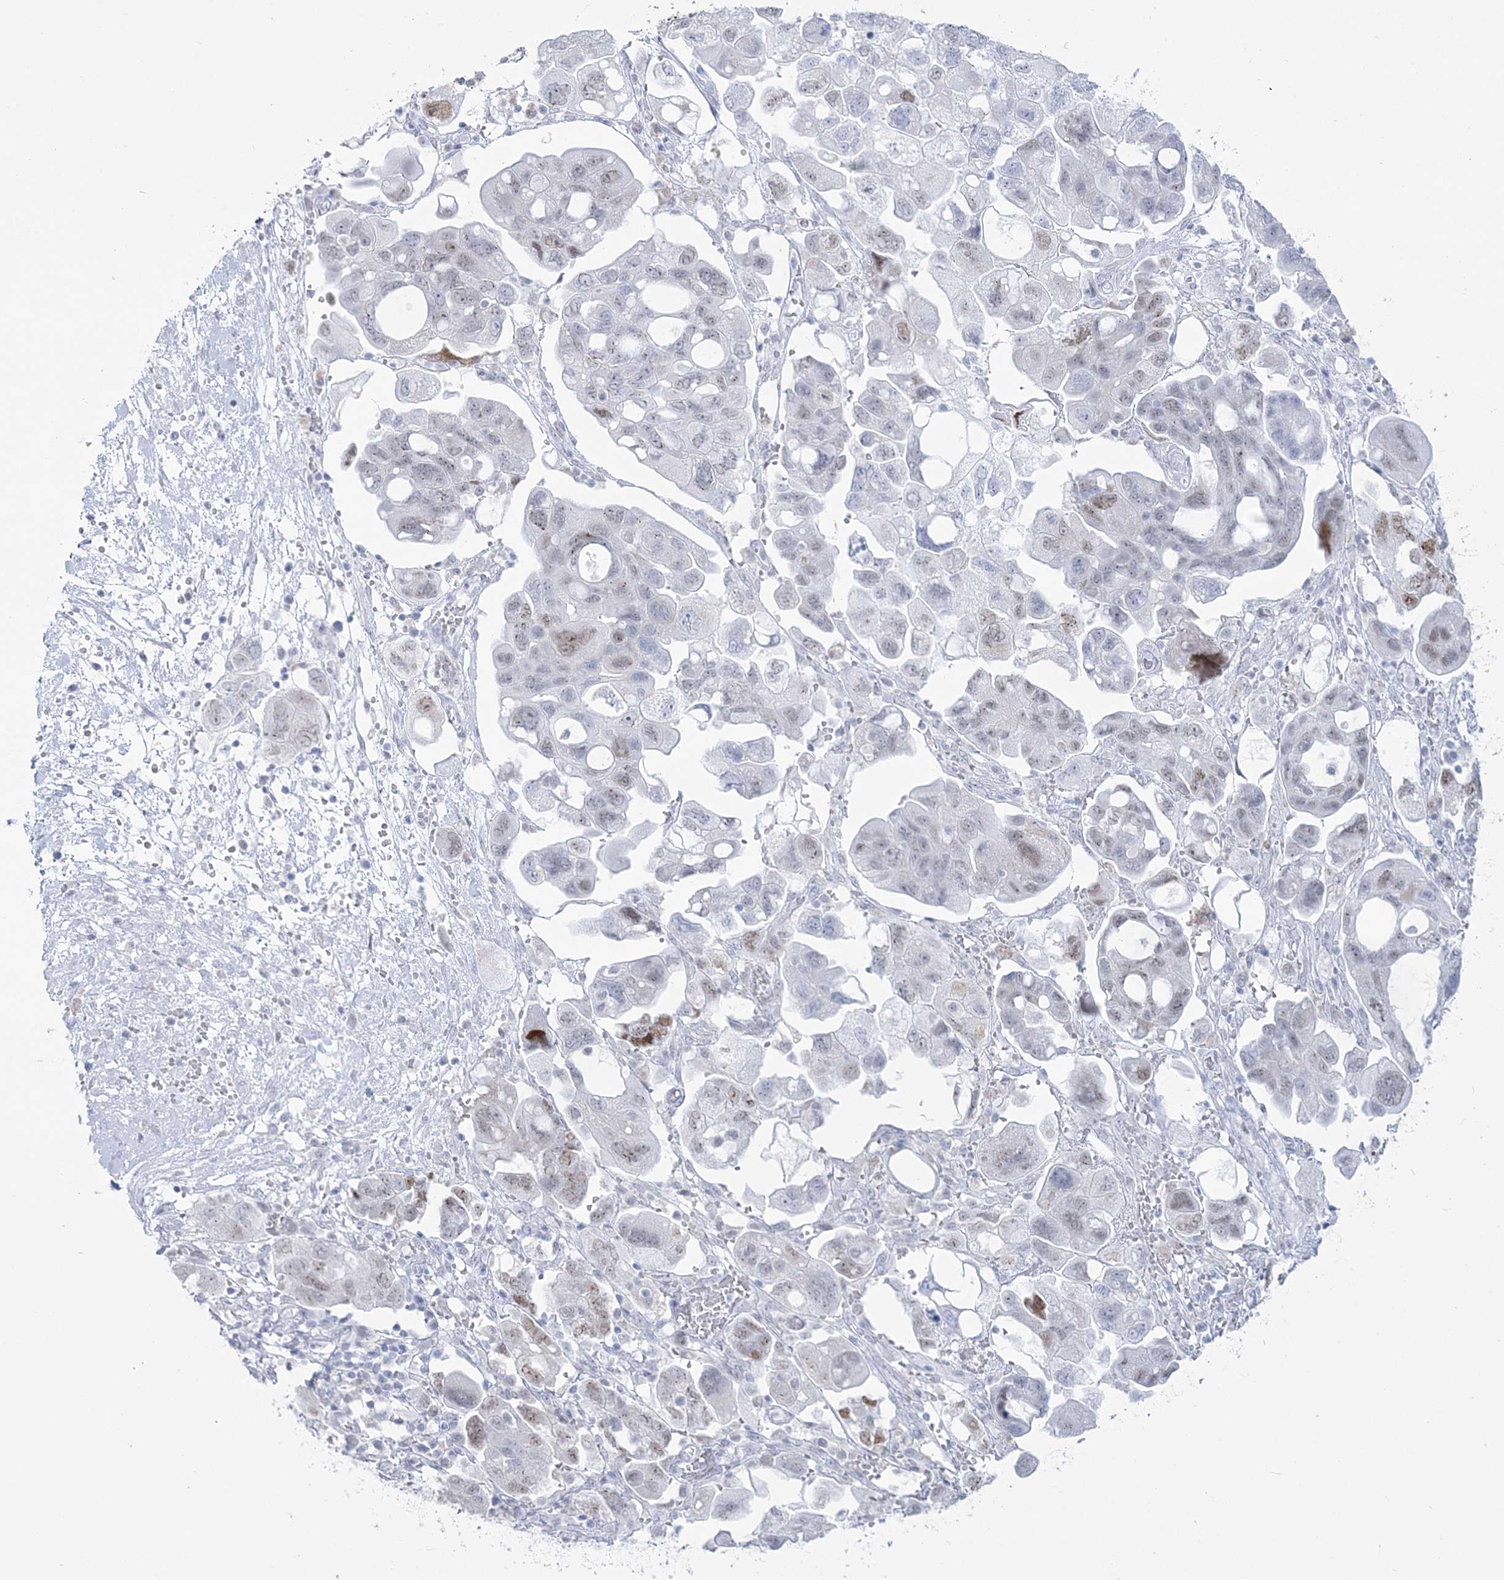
{"staining": {"intensity": "weak", "quantity": "25%-75%", "location": "nuclear"}, "tissue": "ovarian cancer", "cell_type": "Tumor cells", "image_type": "cancer", "snomed": [{"axis": "morphology", "description": "Carcinoma, NOS"}, {"axis": "morphology", "description": "Cystadenocarcinoma, serous, NOS"}, {"axis": "topography", "description": "Ovary"}], "caption": "Ovarian cancer (serous cystadenocarcinoma) stained with DAB (3,3'-diaminobenzidine) IHC displays low levels of weak nuclear expression in approximately 25%-75% of tumor cells.", "gene": "ZNF843", "patient": {"sex": "female", "age": 69}}